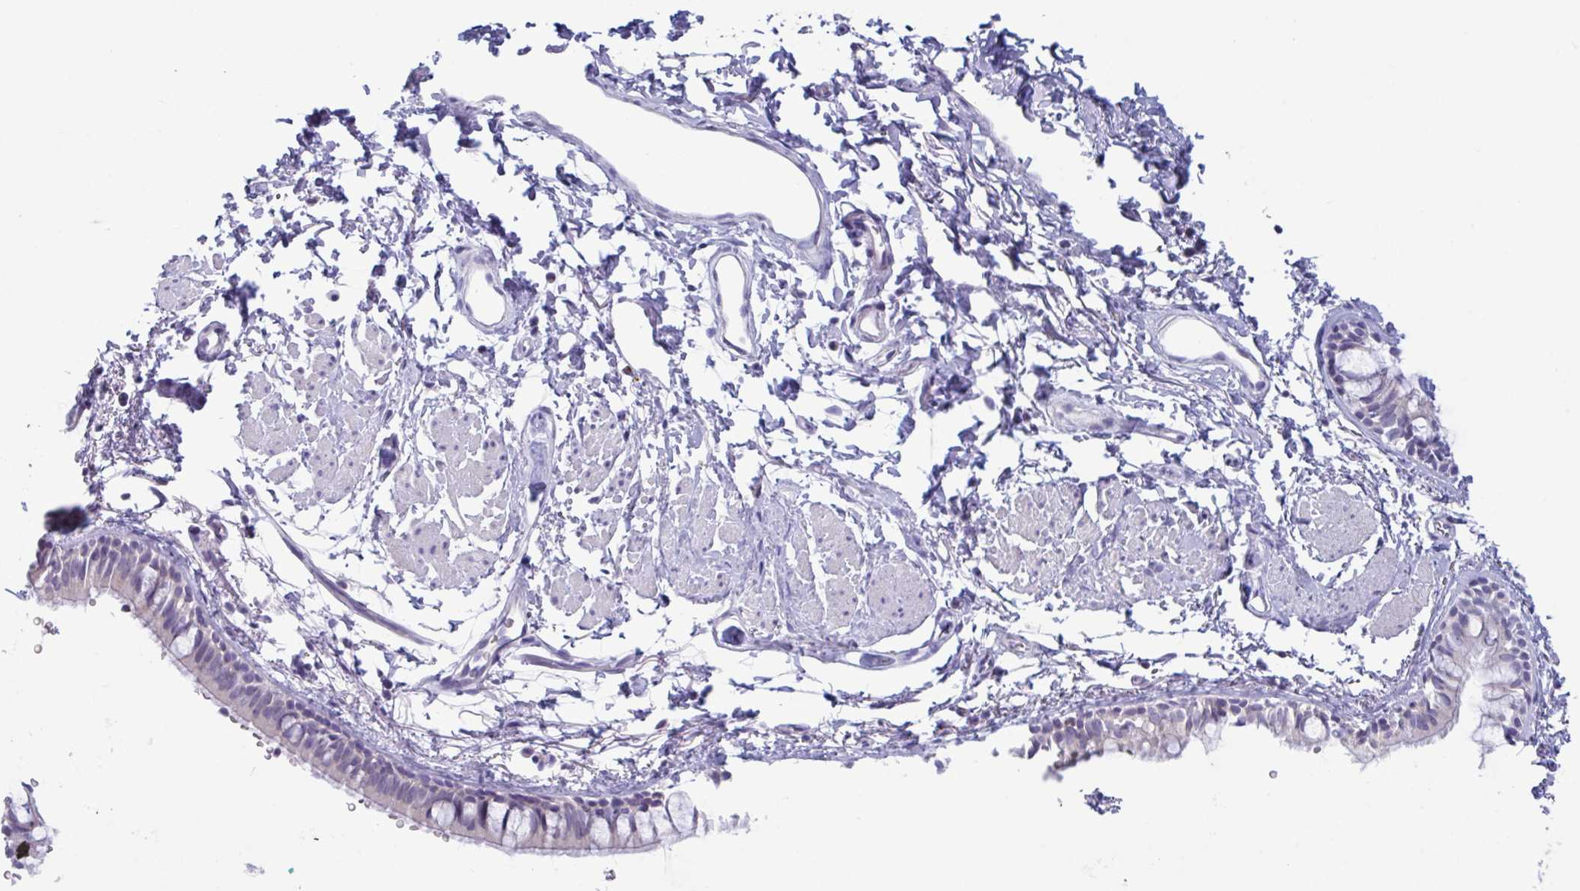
{"staining": {"intensity": "negative", "quantity": "none", "location": "none"}, "tissue": "bronchus", "cell_type": "Respiratory epithelial cells", "image_type": "normal", "snomed": [{"axis": "morphology", "description": "Normal tissue, NOS"}, {"axis": "topography", "description": "Lymph node"}, {"axis": "topography", "description": "Cartilage tissue"}, {"axis": "topography", "description": "Bronchus"}], "caption": "Bronchus was stained to show a protein in brown. There is no significant positivity in respiratory epithelial cells.", "gene": "NAA30", "patient": {"sex": "female", "age": 70}}